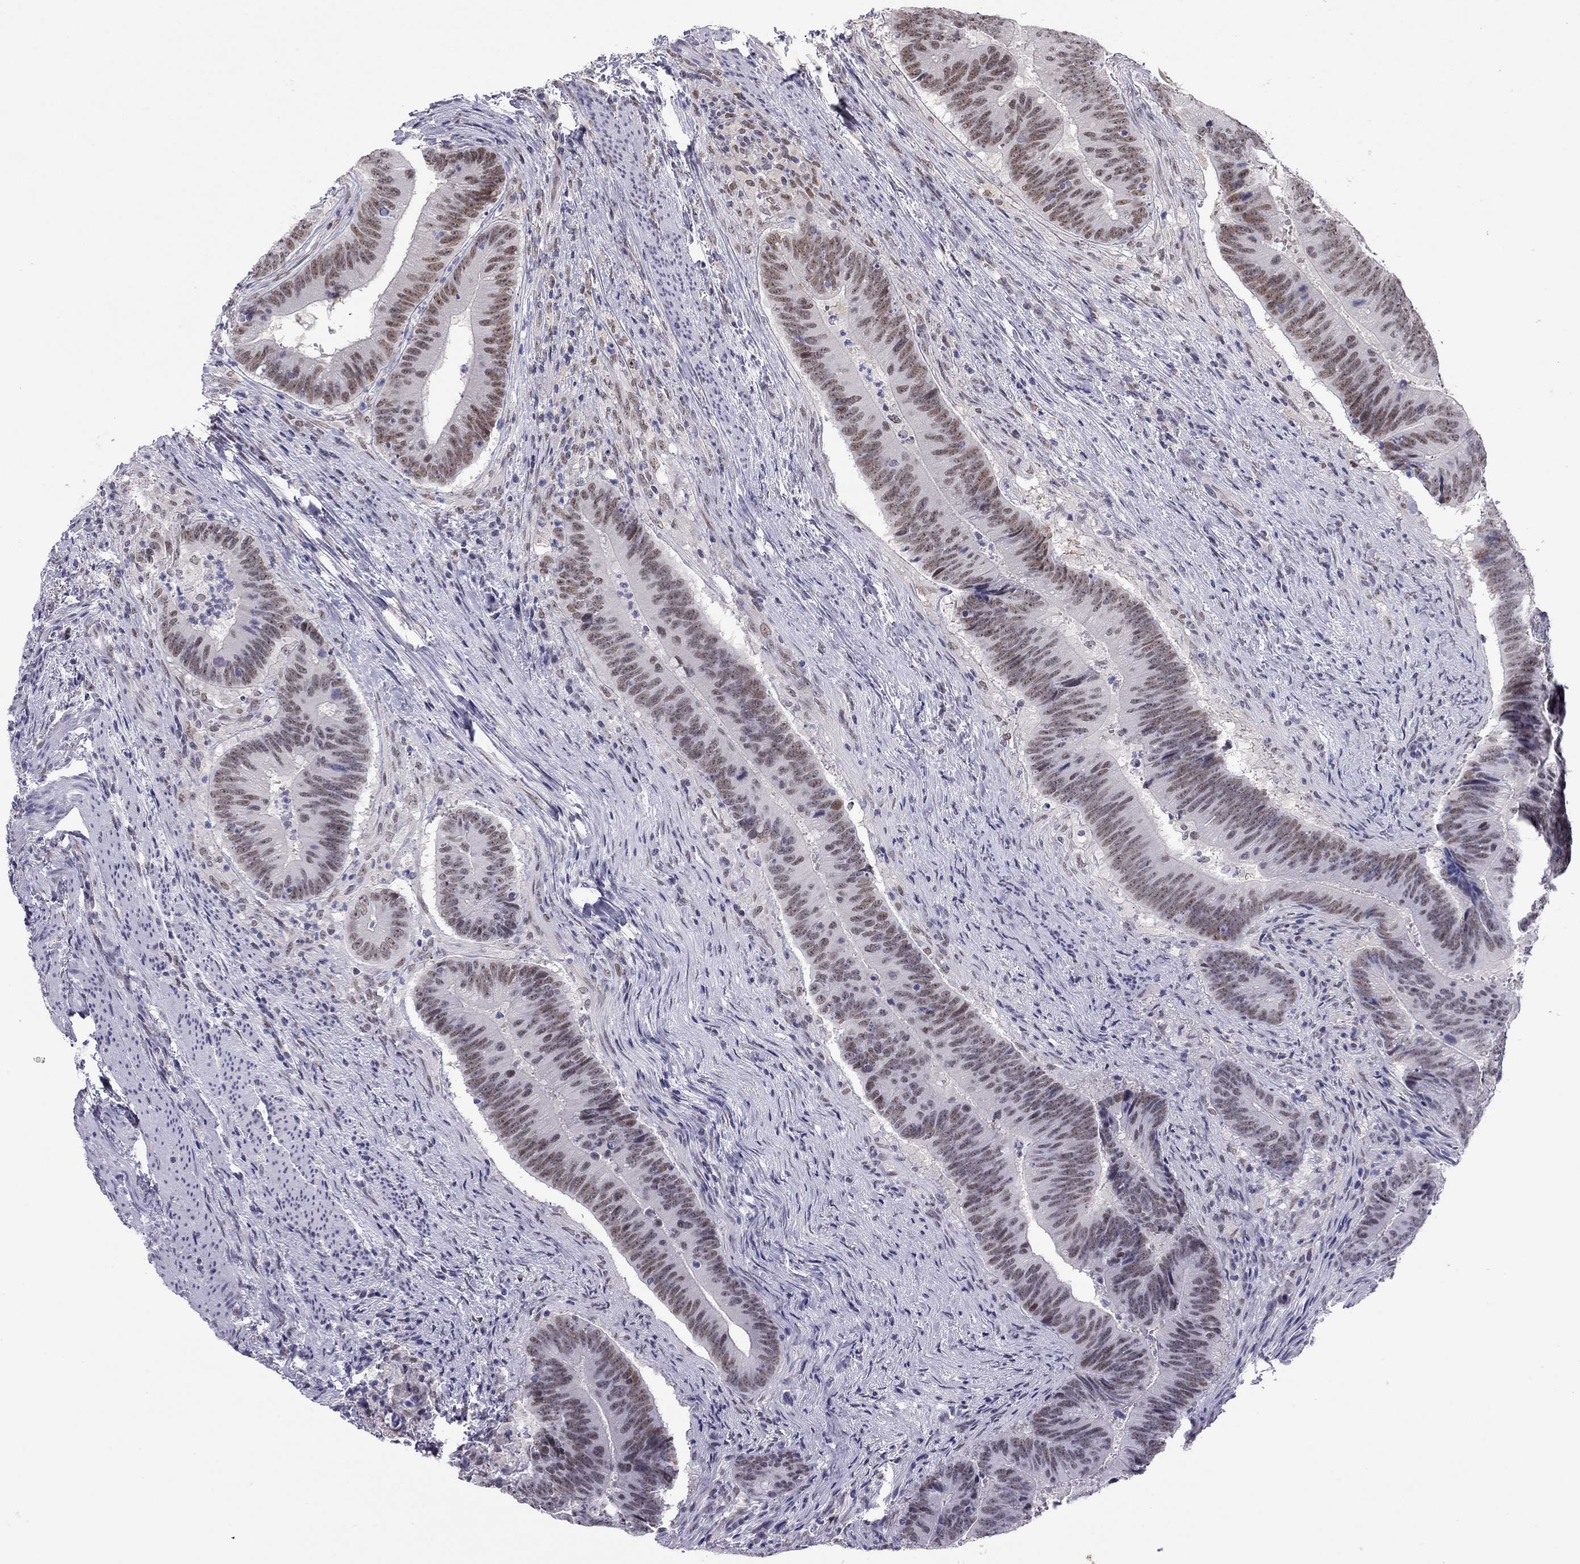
{"staining": {"intensity": "moderate", "quantity": "25%-75%", "location": "nuclear"}, "tissue": "colorectal cancer", "cell_type": "Tumor cells", "image_type": "cancer", "snomed": [{"axis": "morphology", "description": "Adenocarcinoma, NOS"}, {"axis": "topography", "description": "Colon"}], "caption": "This is an image of immunohistochemistry staining of colorectal cancer, which shows moderate positivity in the nuclear of tumor cells.", "gene": "DOT1L", "patient": {"sex": "female", "age": 87}}